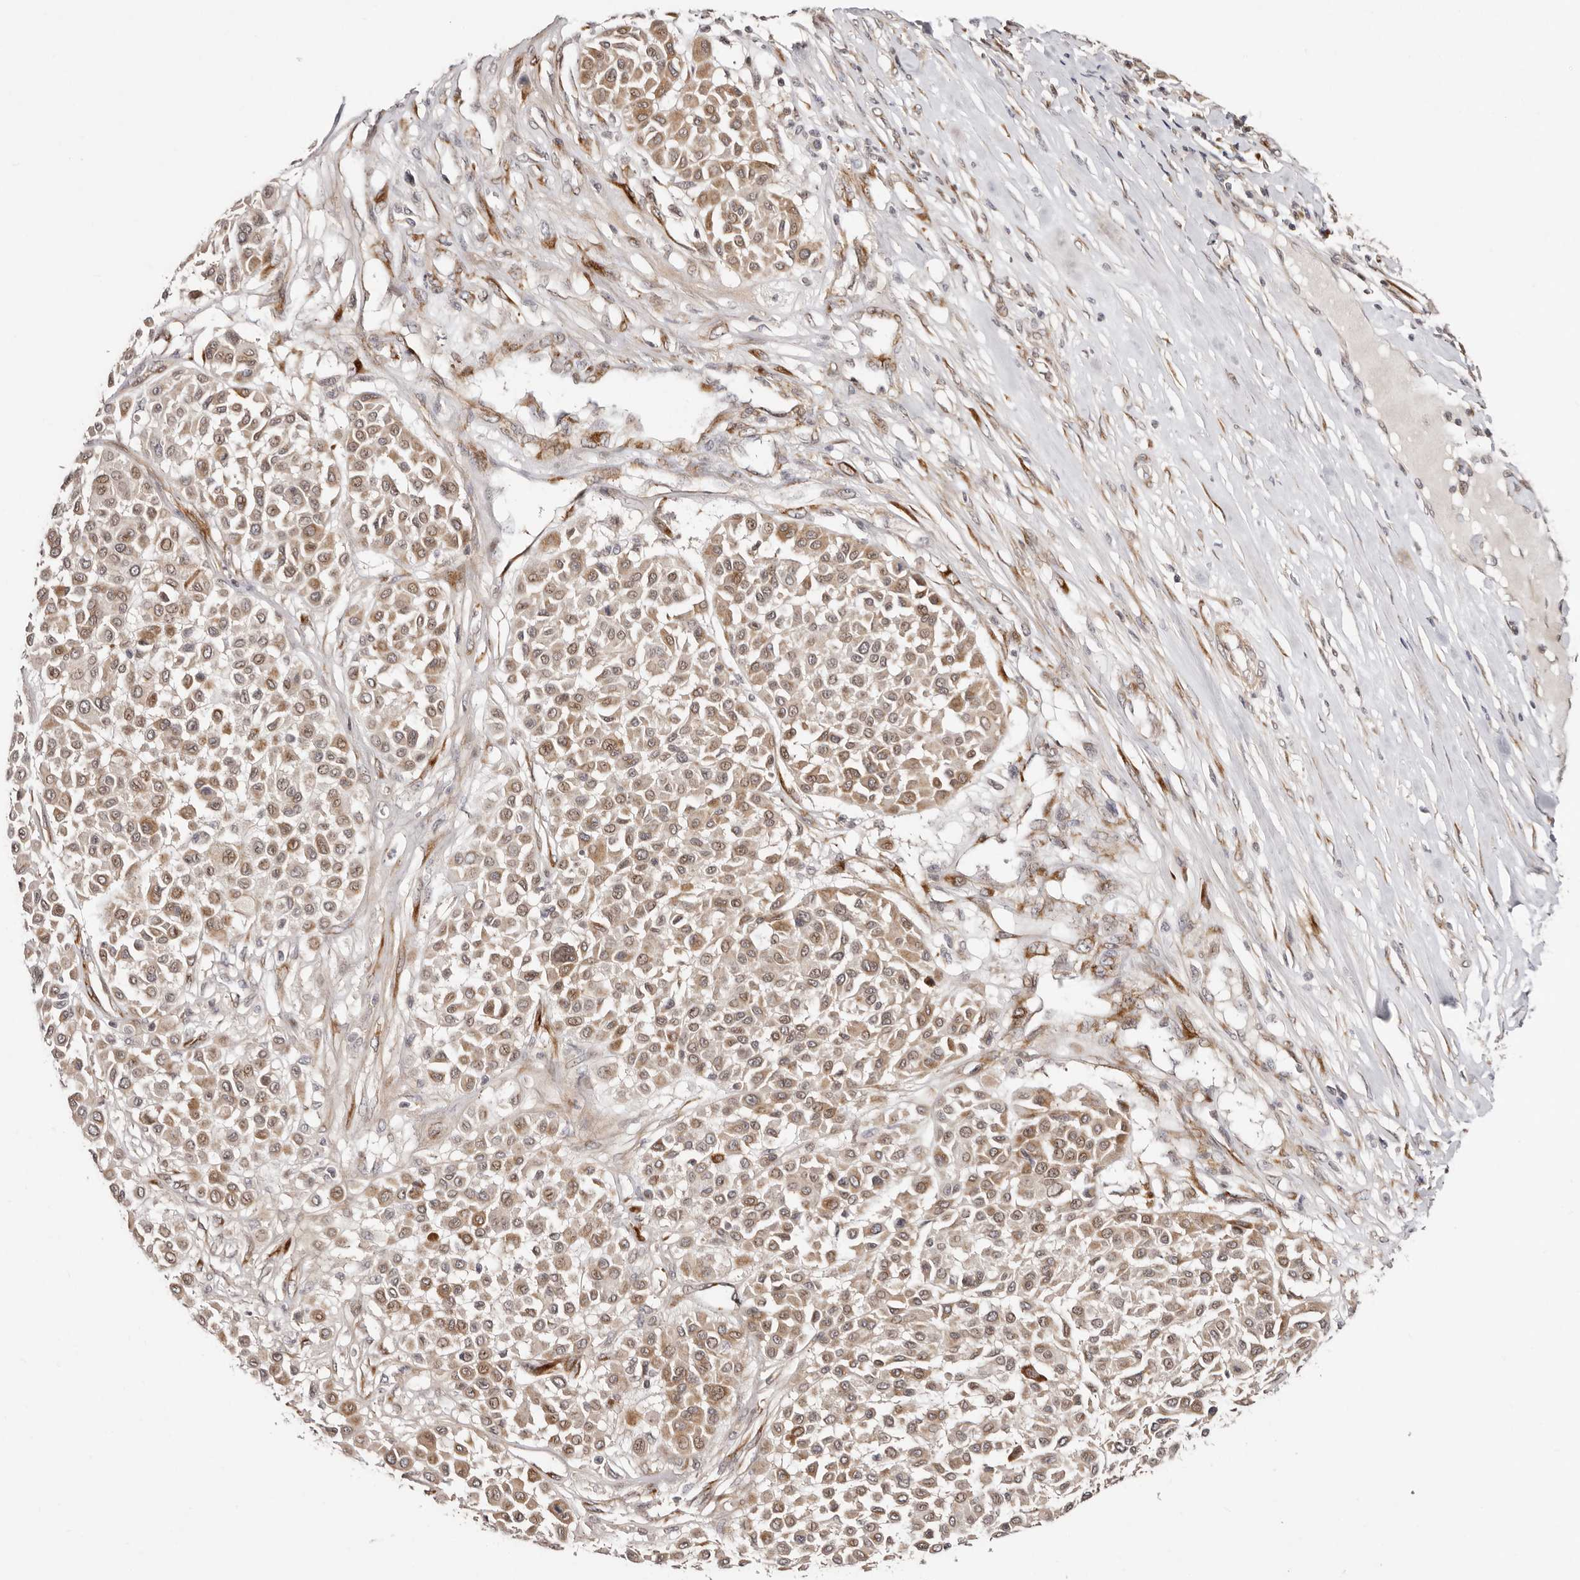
{"staining": {"intensity": "weak", "quantity": ">75%", "location": "cytoplasmic/membranous"}, "tissue": "melanoma", "cell_type": "Tumor cells", "image_type": "cancer", "snomed": [{"axis": "morphology", "description": "Malignant melanoma, Metastatic site"}, {"axis": "topography", "description": "Soft tissue"}], "caption": "Malignant melanoma (metastatic site) stained with a protein marker reveals weak staining in tumor cells.", "gene": "SRCAP", "patient": {"sex": "male", "age": 41}}